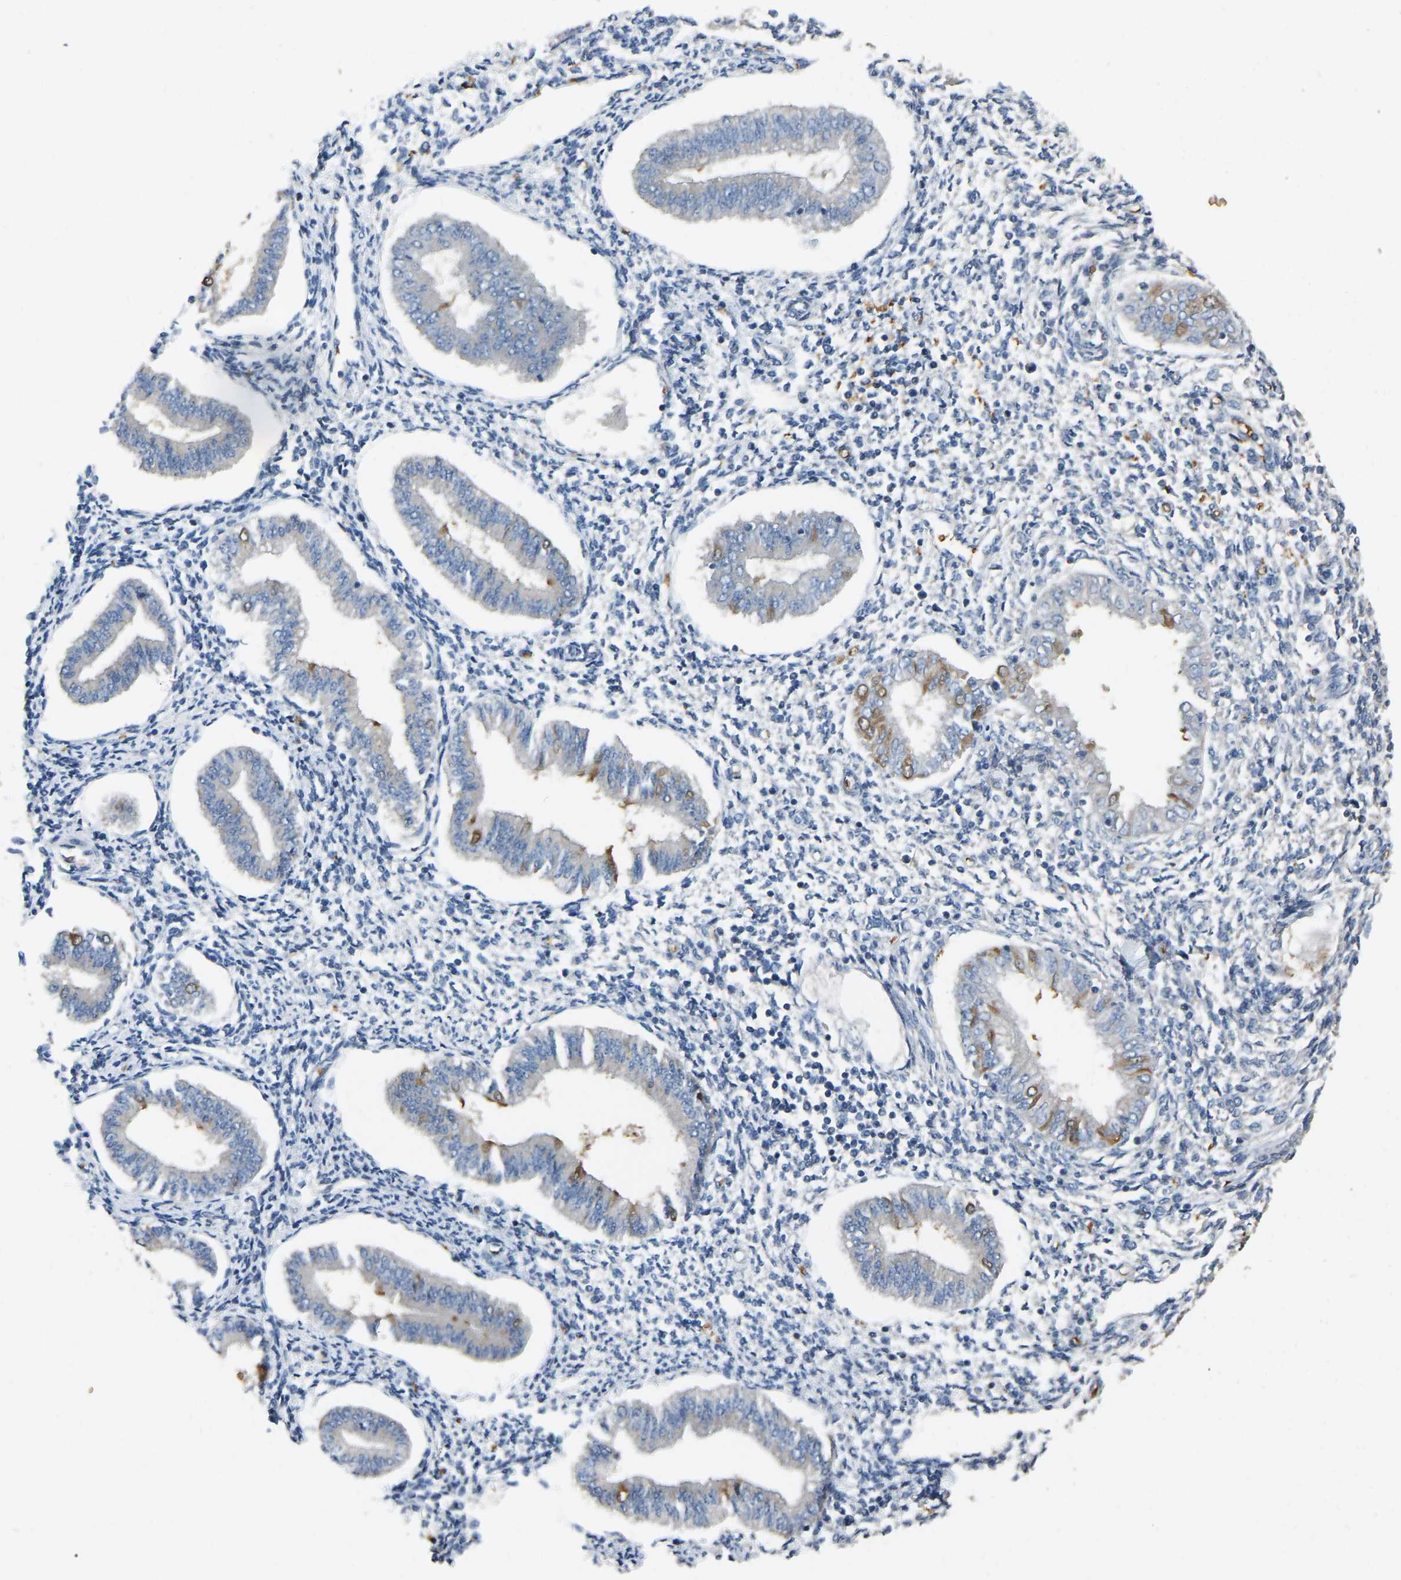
{"staining": {"intensity": "negative", "quantity": "none", "location": "none"}, "tissue": "endometrium", "cell_type": "Cells in endometrial stroma", "image_type": "normal", "snomed": [{"axis": "morphology", "description": "Normal tissue, NOS"}, {"axis": "topography", "description": "Endometrium"}], "caption": "Endometrium stained for a protein using immunohistochemistry demonstrates no staining cells in endometrial stroma.", "gene": "CFAP298", "patient": {"sex": "female", "age": 50}}